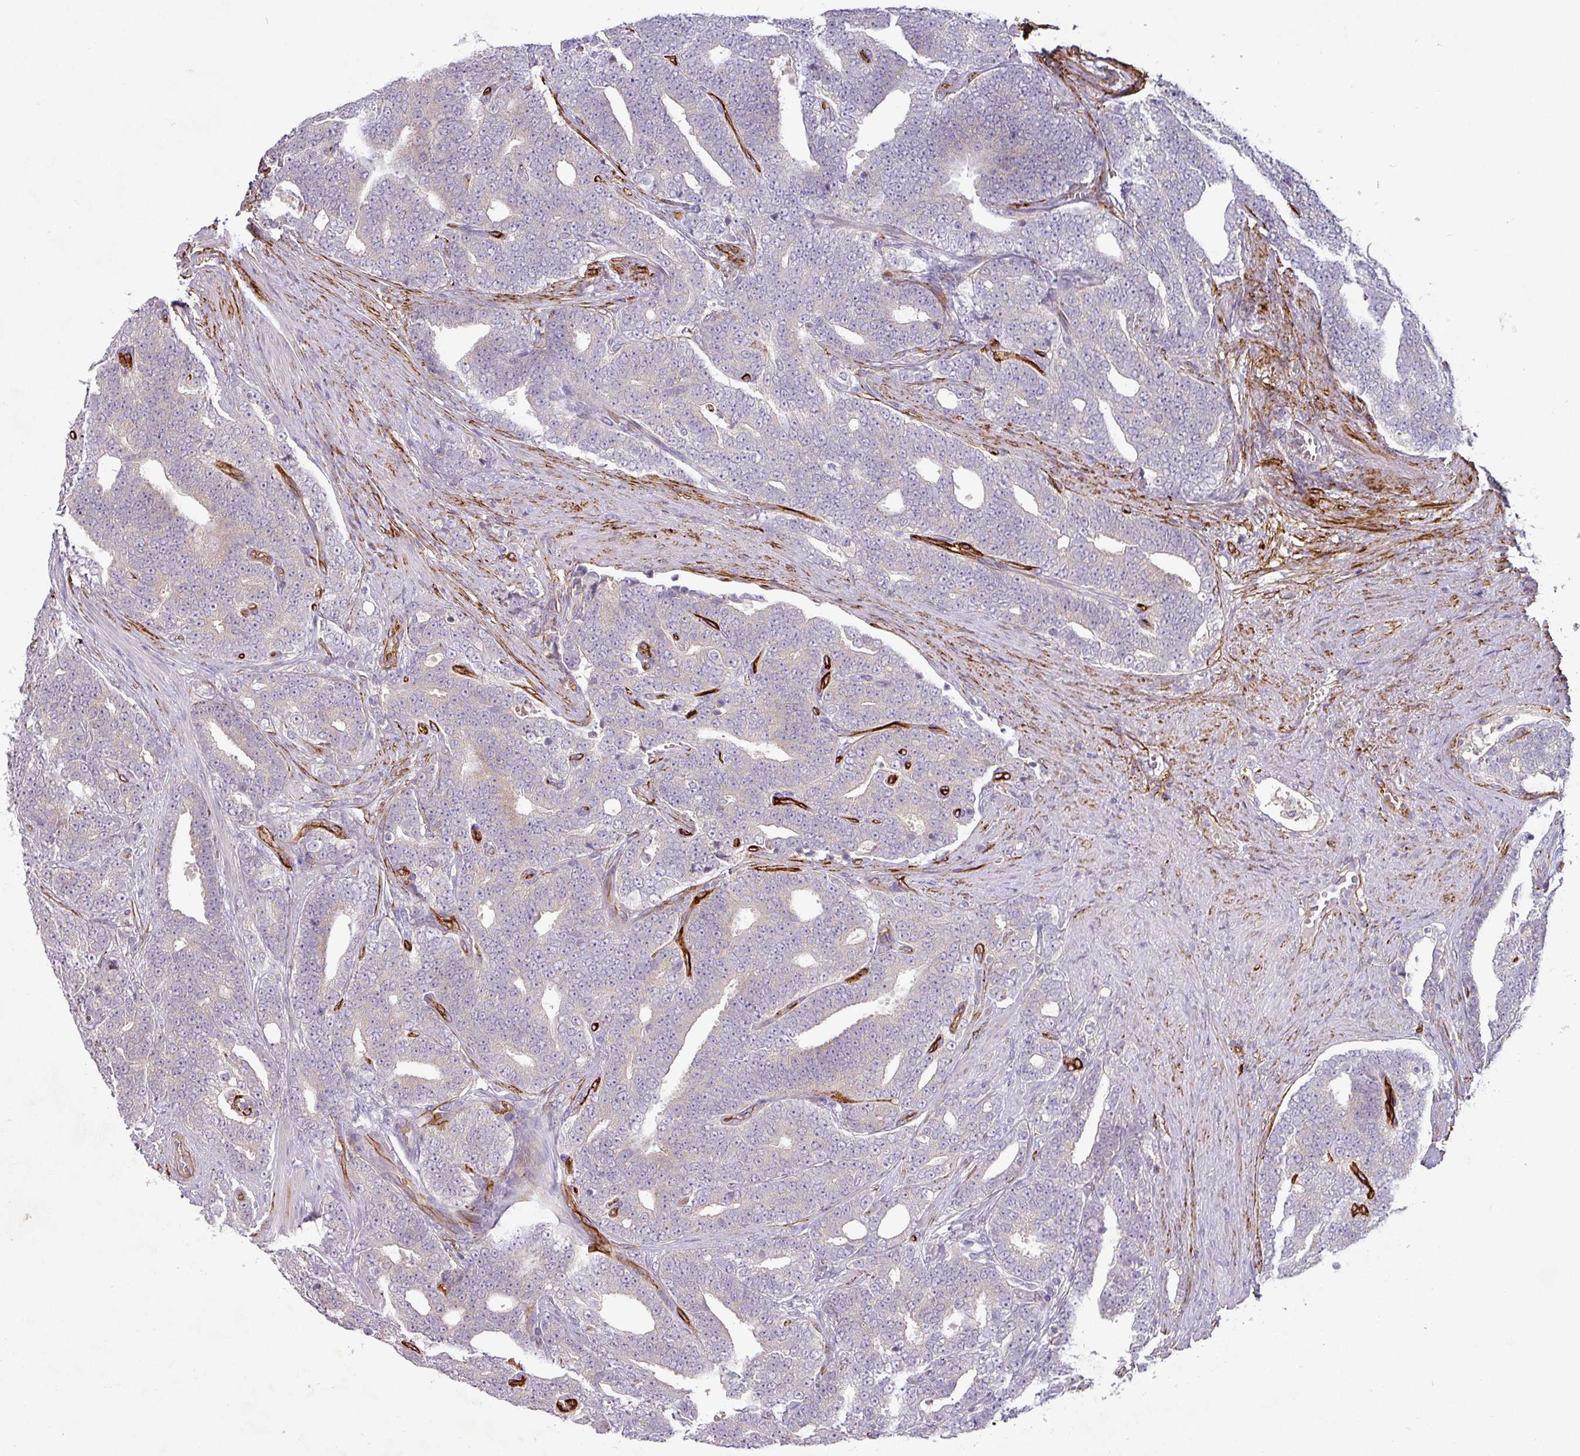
{"staining": {"intensity": "negative", "quantity": "none", "location": "none"}, "tissue": "prostate cancer", "cell_type": "Tumor cells", "image_type": "cancer", "snomed": [{"axis": "morphology", "description": "Adenocarcinoma, High grade"}, {"axis": "topography", "description": "Prostate and seminal vesicle, NOS"}], "caption": "The IHC image has no significant expression in tumor cells of high-grade adenocarcinoma (prostate) tissue. Brightfield microscopy of IHC stained with DAB (3,3'-diaminobenzidine) (brown) and hematoxylin (blue), captured at high magnification.", "gene": "PRODH2", "patient": {"sex": "male", "age": 67}}